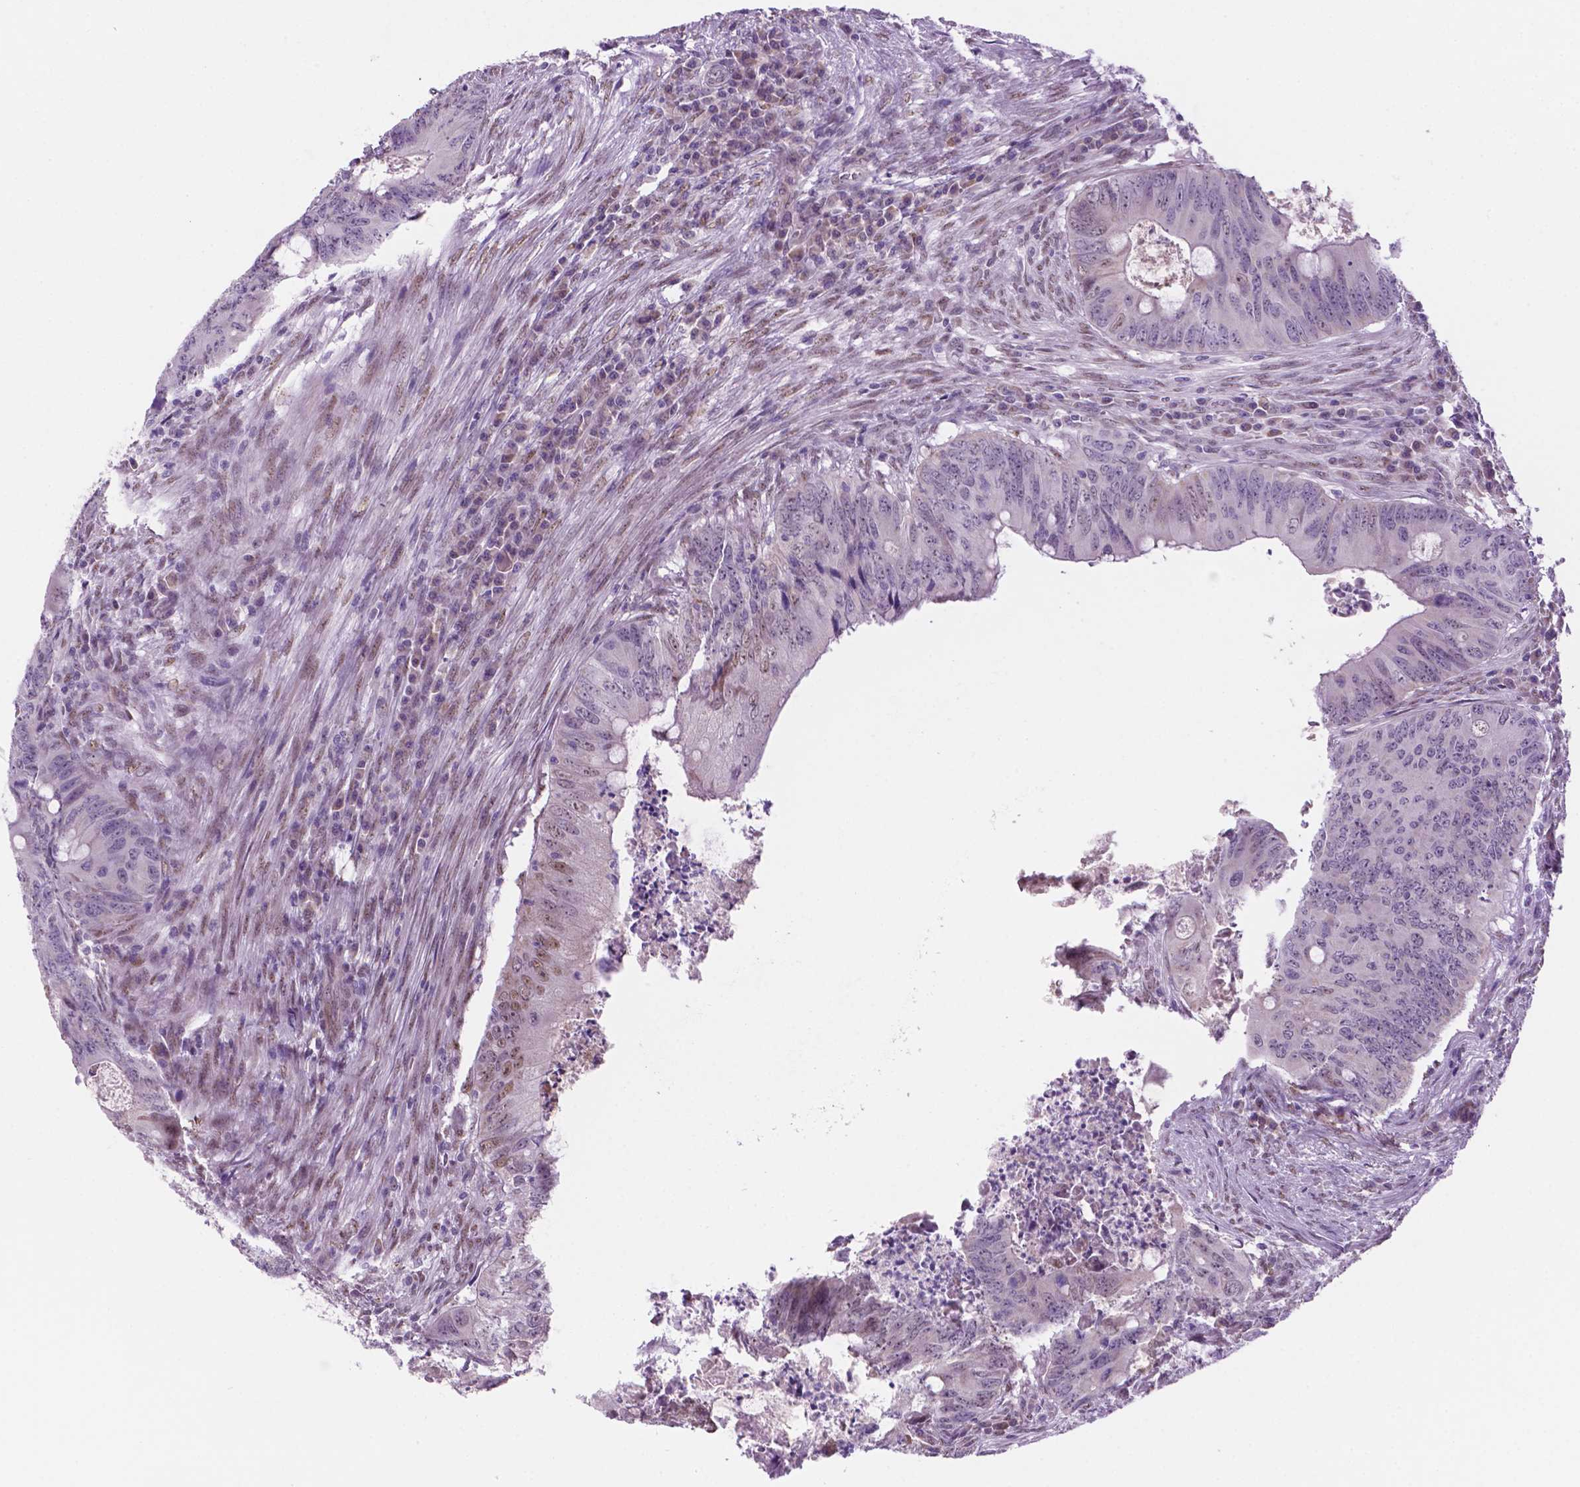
{"staining": {"intensity": "weak", "quantity": "<25%", "location": "nuclear"}, "tissue": "colorectal cancer", "cell_type": "Tumor cells", "image_type": "cancer", "snomed": [{"axis": "morphology", "description": "Adenocarcinoma, NOS"}, {"axis": "topography", "description": "Colon"}], "caption": "Histopathology image shows no significant protein staining in tumor cells of colorectal cancer (adenocarcinoma).", "gene": "C18orf21", "patient": {"sex": "female", "age": 74}}